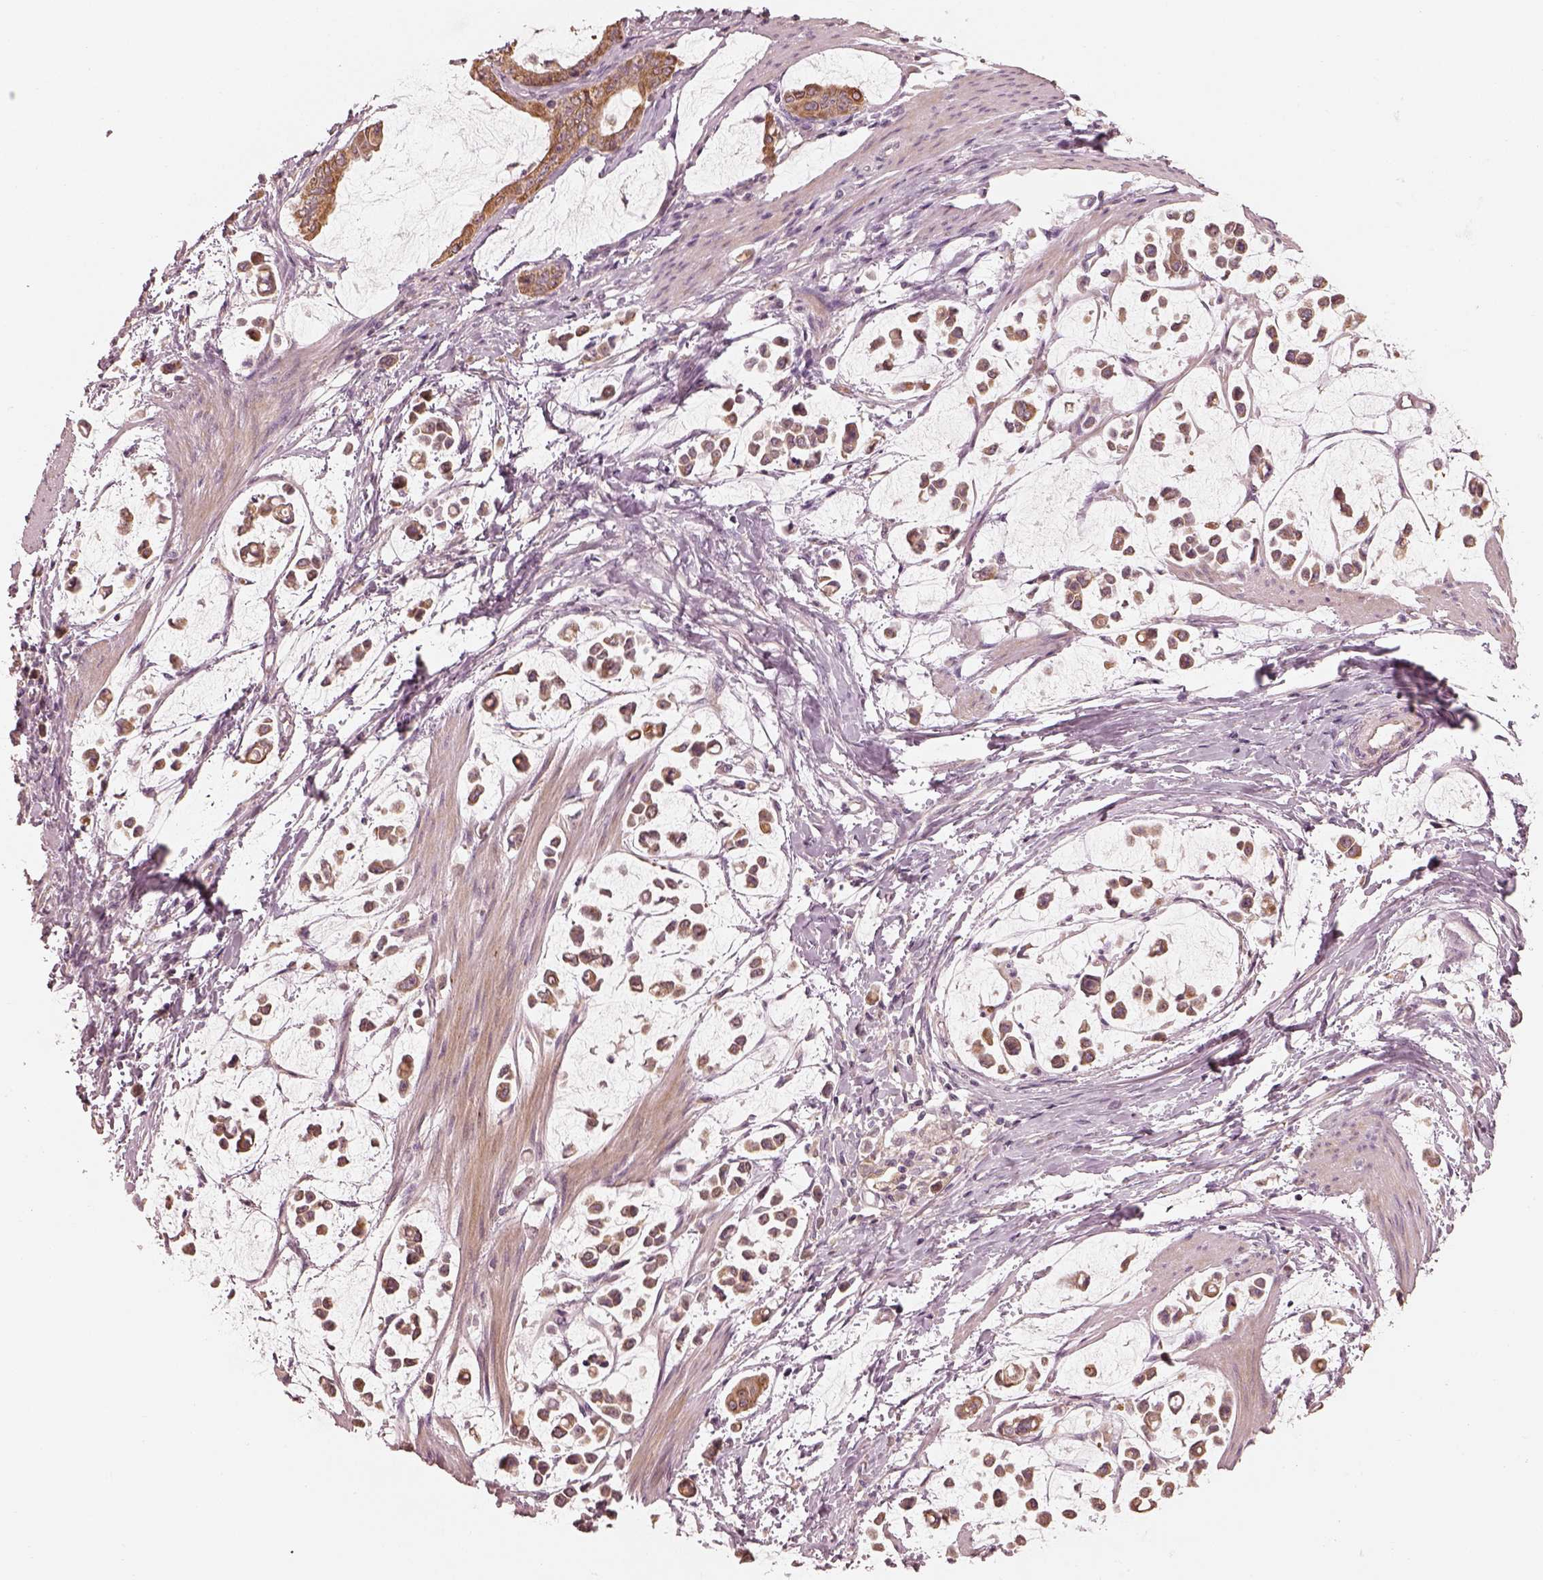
{"staining": {"intensity": "moderate", "quantity": "25%-75%", "location": "cytoplasmic/membranous"}, "tissue": "stomach cancer", "cell_type": "Tumor cells", "image_type": "cancer", "snomed": [{"axis": "morphology", "description": "Adenocarcinoma, NOS"}, {"axis": "topography", "description": "Stomach"}], "caption": "This image shows adenocarcinoma (stomach) stained with immunohistochemistry to label a protein in brown. The cytoplasmic/membranous of tumor cells show moderate positivity for the protein. Nuclei are counter-stained blue.", "gene": "SLC25A46", "patient": {"sex": "male", "age": 82}}